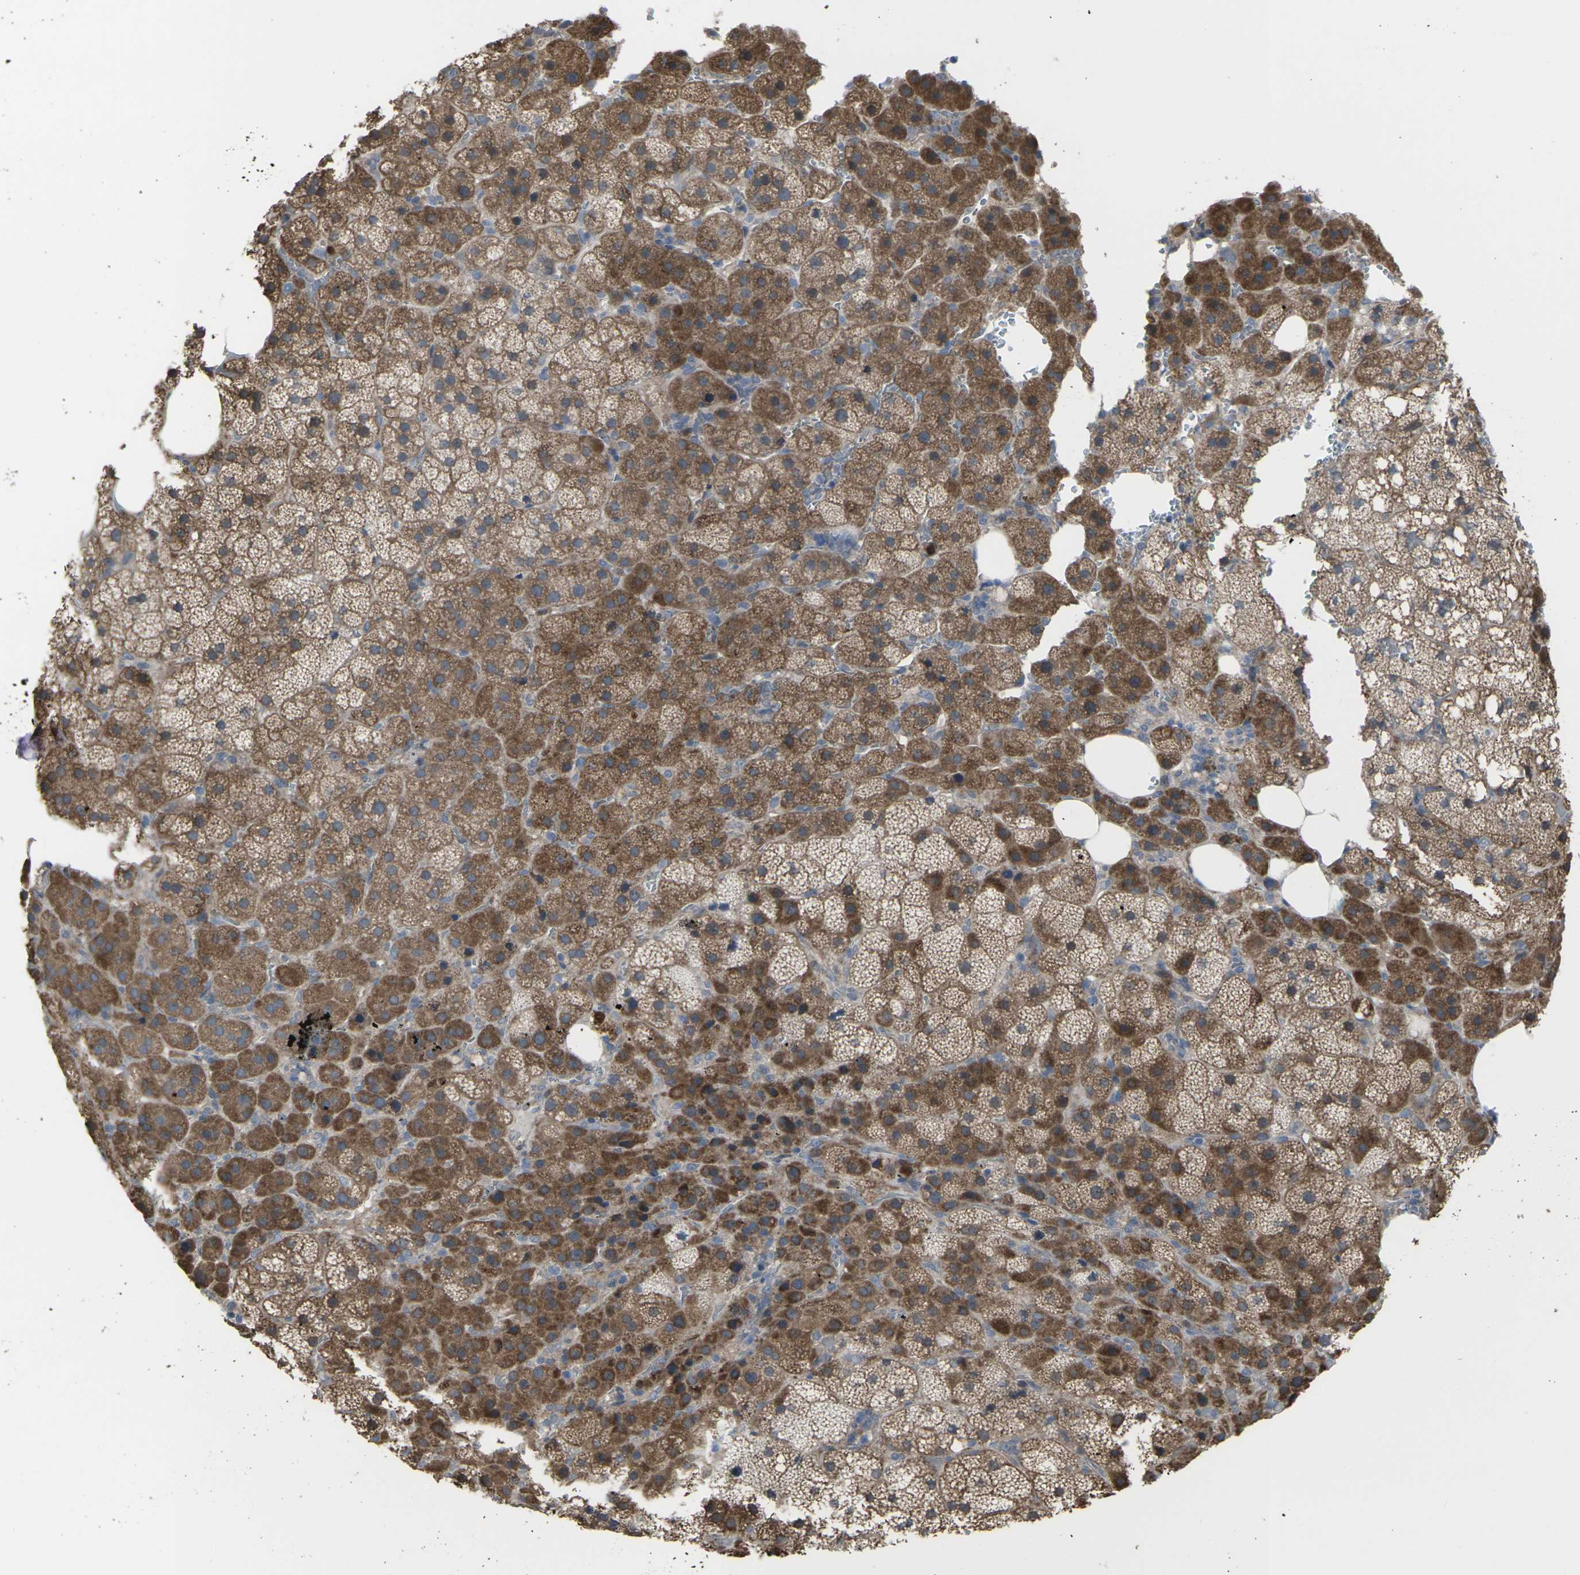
{"staining": {"intensity": "strong", "quantity": ">75%", "location": "cytoplasmic/membranous"}, "tissue": "adrenal gland", "cell_type": "Glandular cells", "image_type": "normal", "snomed": [{"axis": "morphology", "description": "Normal tissue, NOS"}, {"axis": "topography", "description": "Adrenal gland"}], "caption": "A brown stain highlights strong cytoplasmic/membranous expression of a protein in glandular cells of benign adrenal gland.", "gene": "CCR10", "patient": {"sex": "female", "age": 59}}